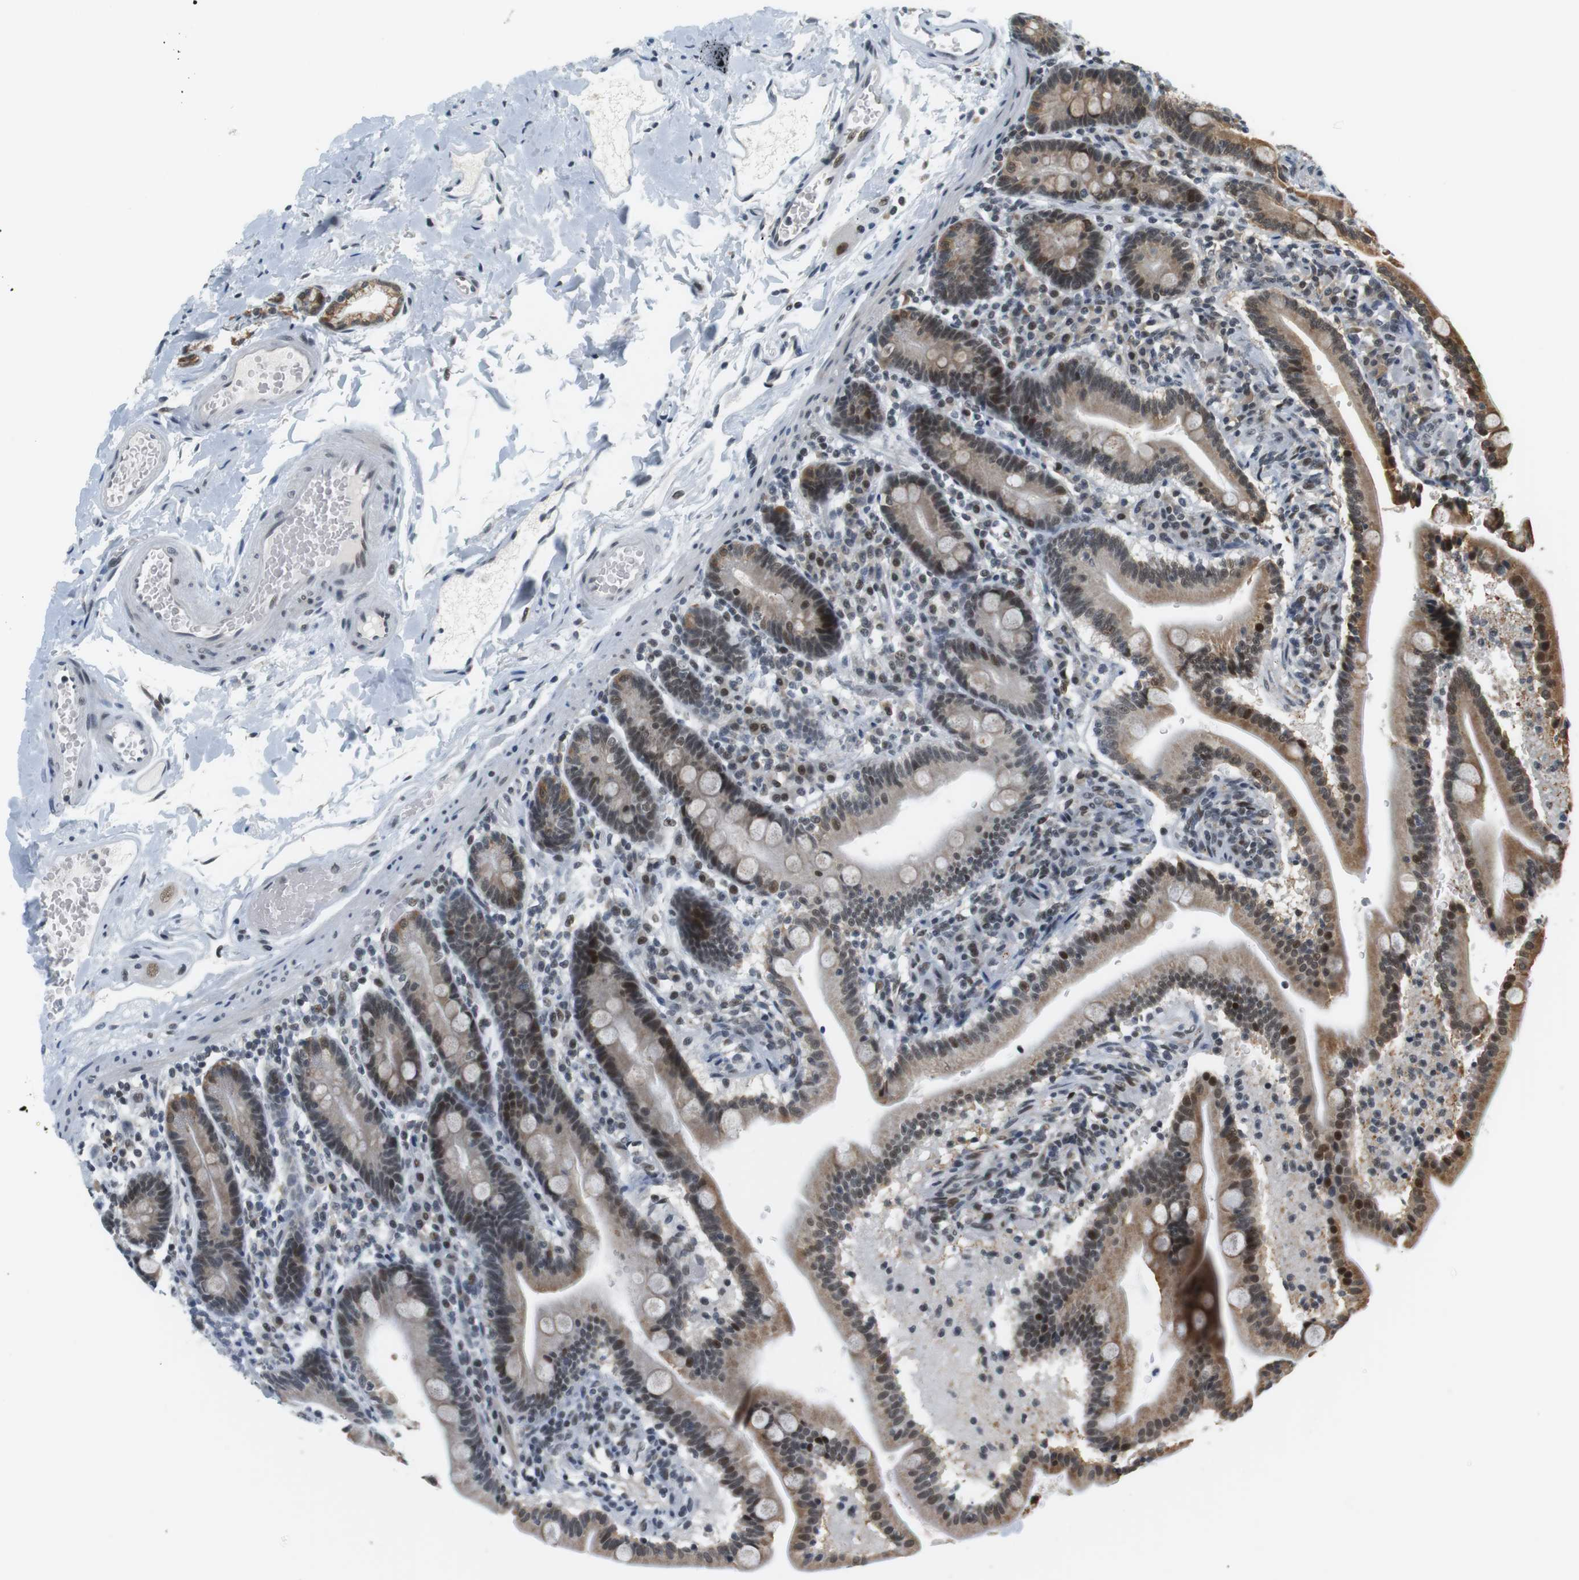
{"staining": {"intensity": "moderate", "quantity": ">75%", "location": "cytoplasmic/membranous,nuclear"}, "tissue": "duodenum", "cell_type": "Glandular cells", "image_type": "normal", "snomed": [{"axis": "morphology", "description": "Normal tissue, NOS"}, {"axis": "topography", "description": "Duodenum"}], "caption": "Moderate cytoplasmic/membranous,nuclear staining for a protein is seen in about >75% of glandular cells of unremarkable duodenum using immunohistochemistry.", "gene": "RNF38", "patient": {"sex": "male", "age": 54}}